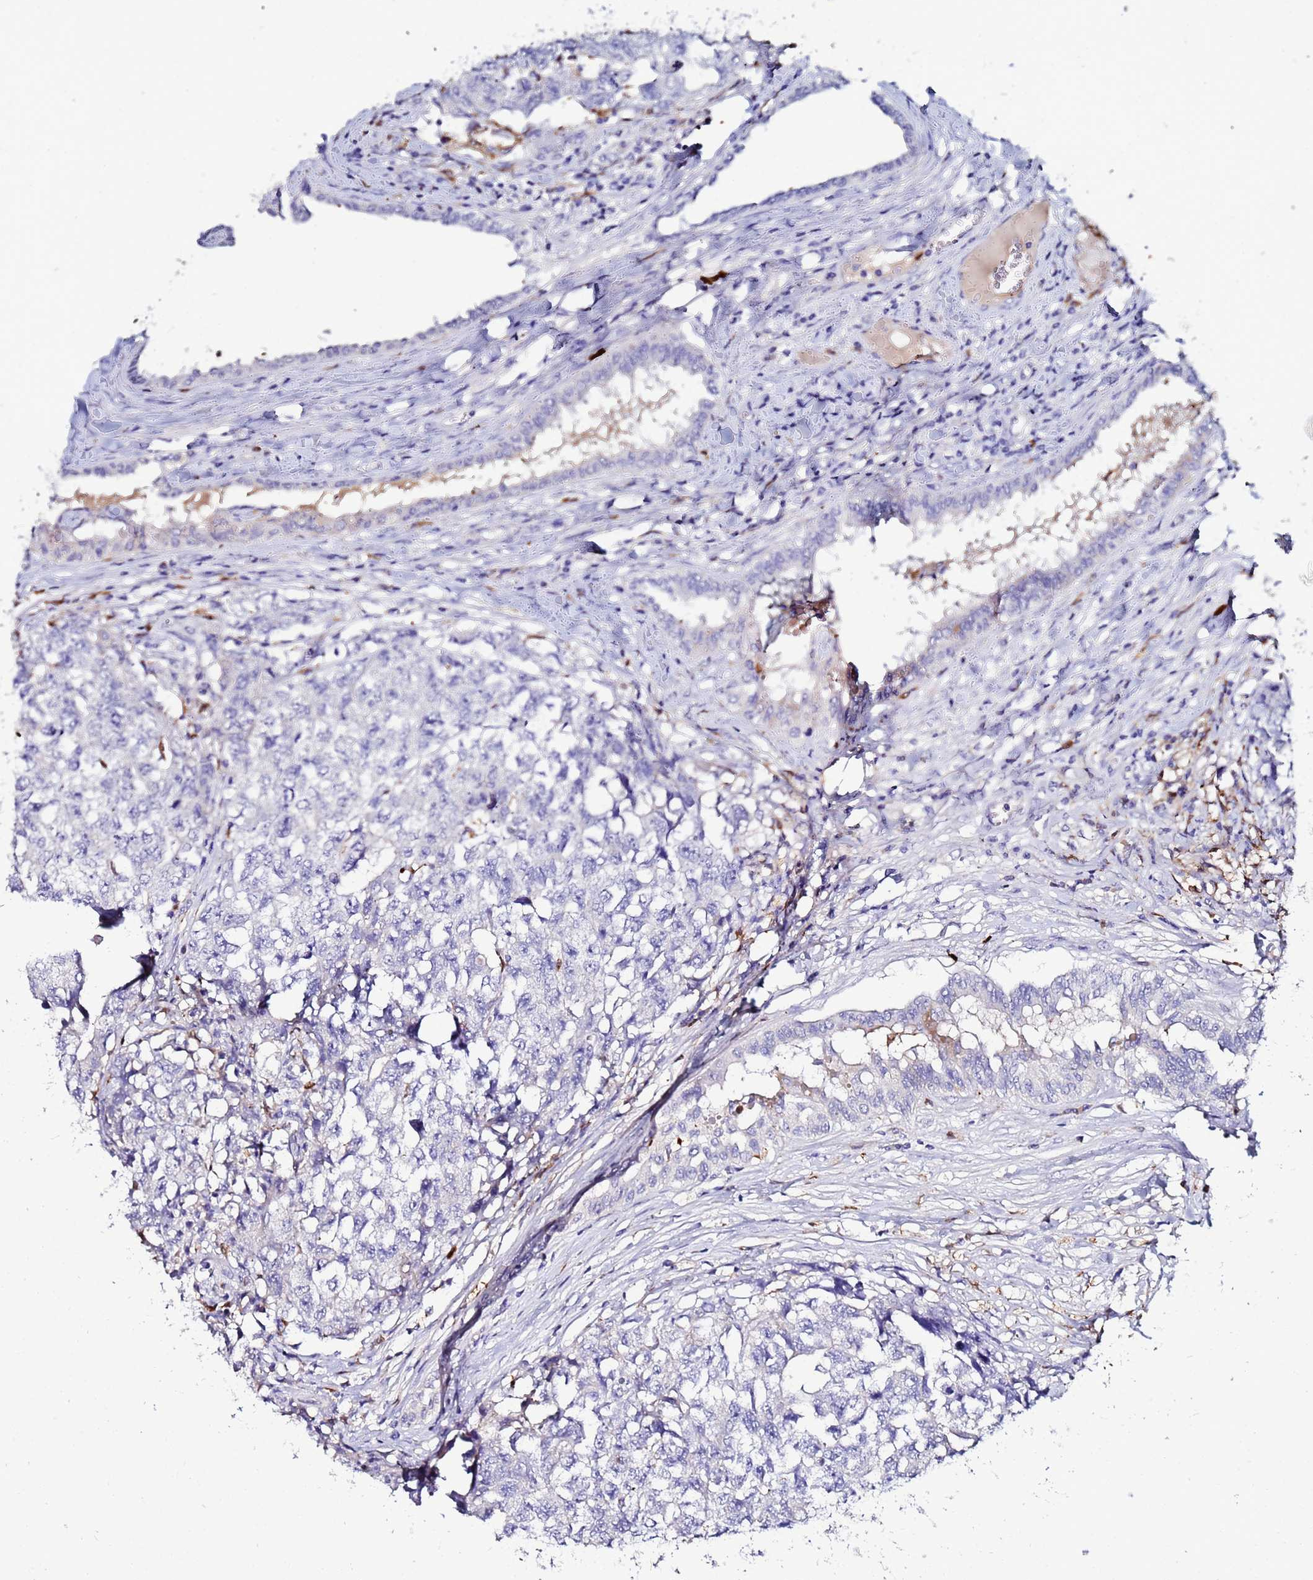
{"staining": {"intensity": "negative", "quantity": "none", "location": "none"}, "tissue": "testis cancer", "cell_type": "Tumor cells", "image_type": "cancer", "snomed": [{"axis": "morphology", "description": "Carcinoma, Embryonal, NOS"}, {"axis": "topography", "description": "Testis"}], "caption": "Testis cancer (embryonal carcinoma) was stained to show a protein in brown. There is no significant staining in tumor cells. (IHC, brightfield microscopy, high magnification).", "gene": "TUBAL3", "patient": {"sex": "male", "age": 31}}